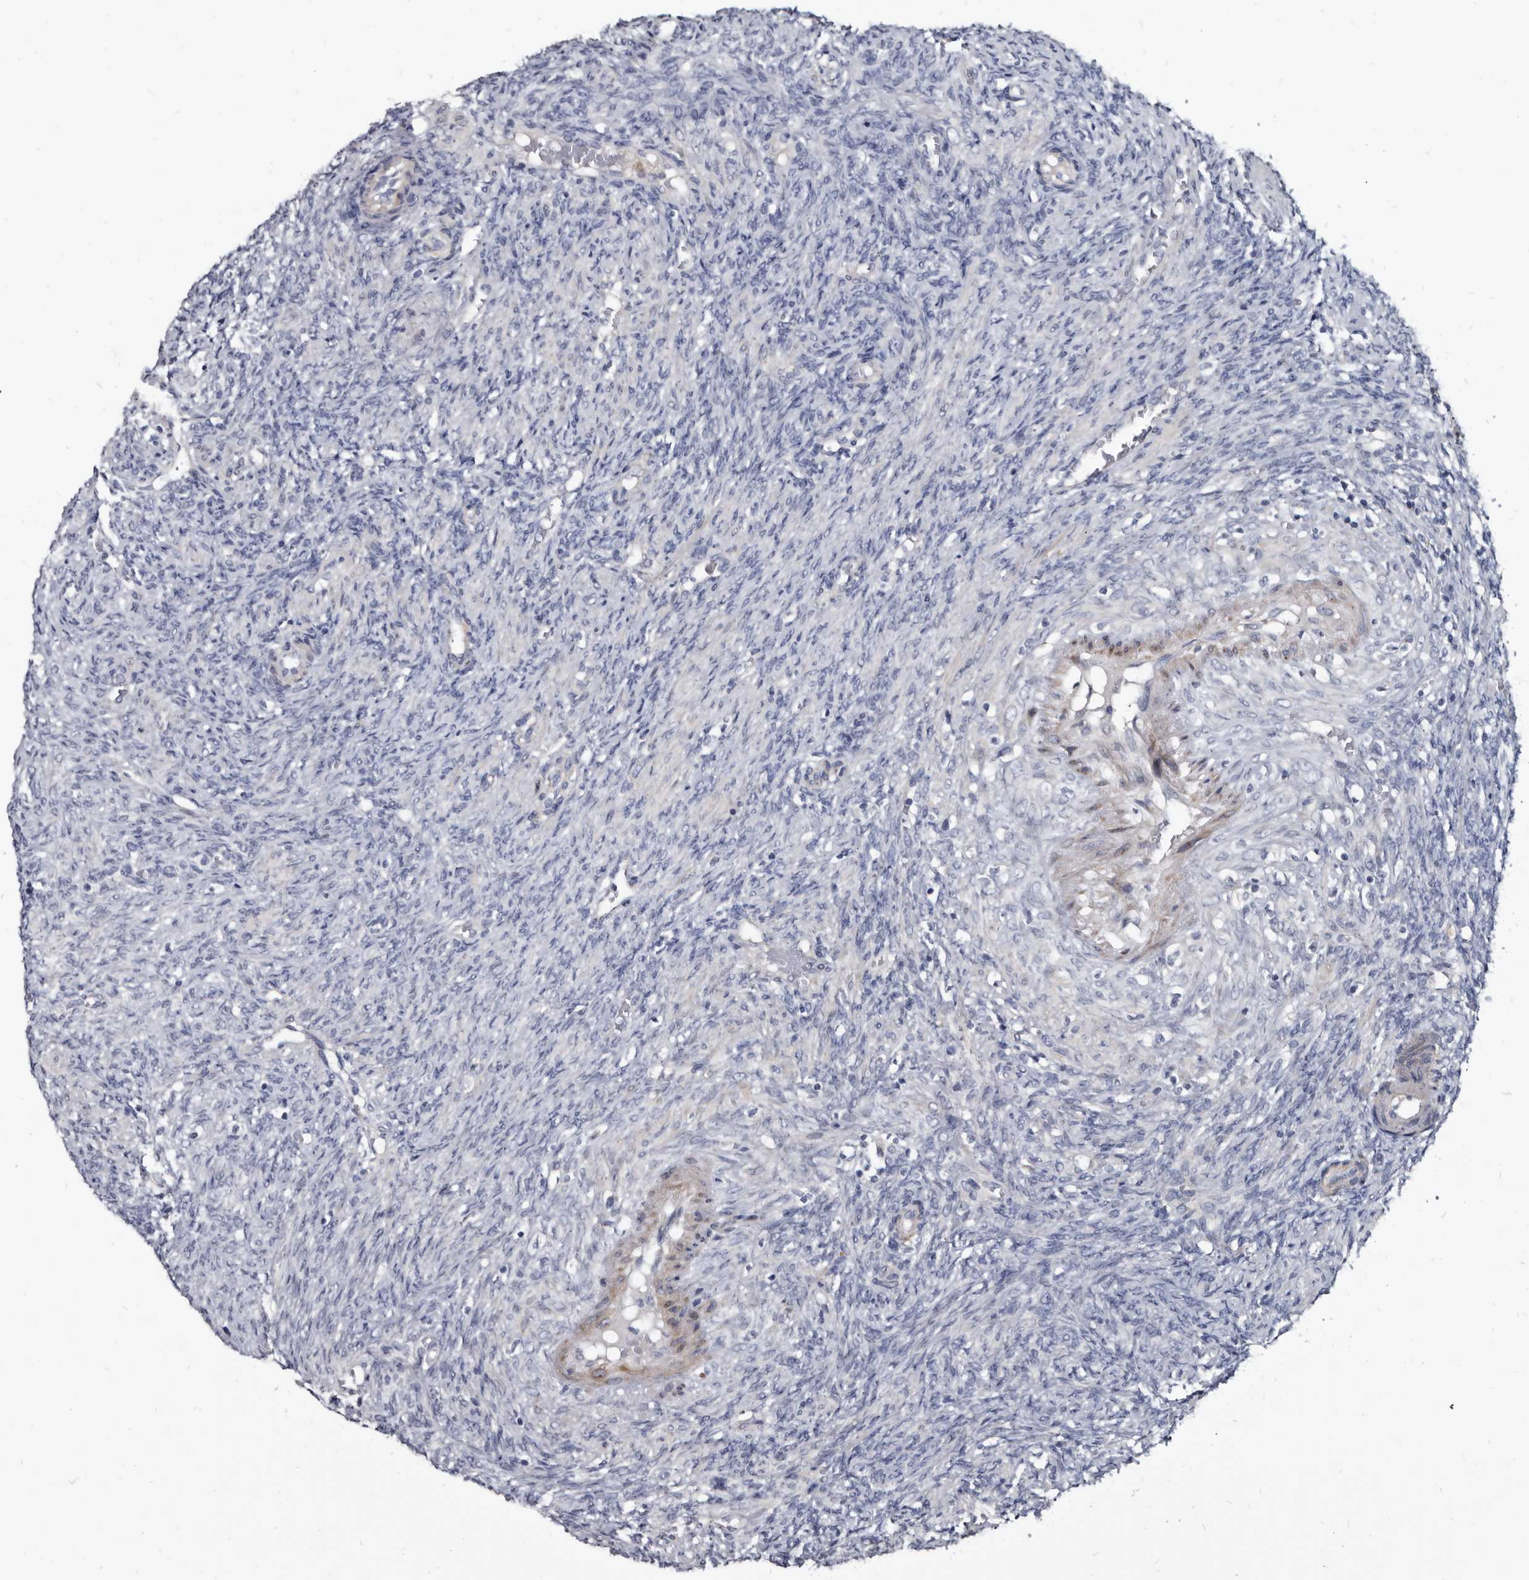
{"staining": {"intensity": "negative", "quantity": "none", "location": "none"}, "tissue": "ovary", "cell_type": "Ovarian stroma cells", "image_type": "normal", "snomed": [{"axis": "morphology", "description": "Normal tissue, NOS"}, {"axis": "topography", "description": "Ovary"}], "caption": "DAB immunohistochemical staining of benign human ovary shows no significant staining in ovarian stroma cells.", "gene": "PRSS8", "patient": {"sex": "female", "age": 41}}